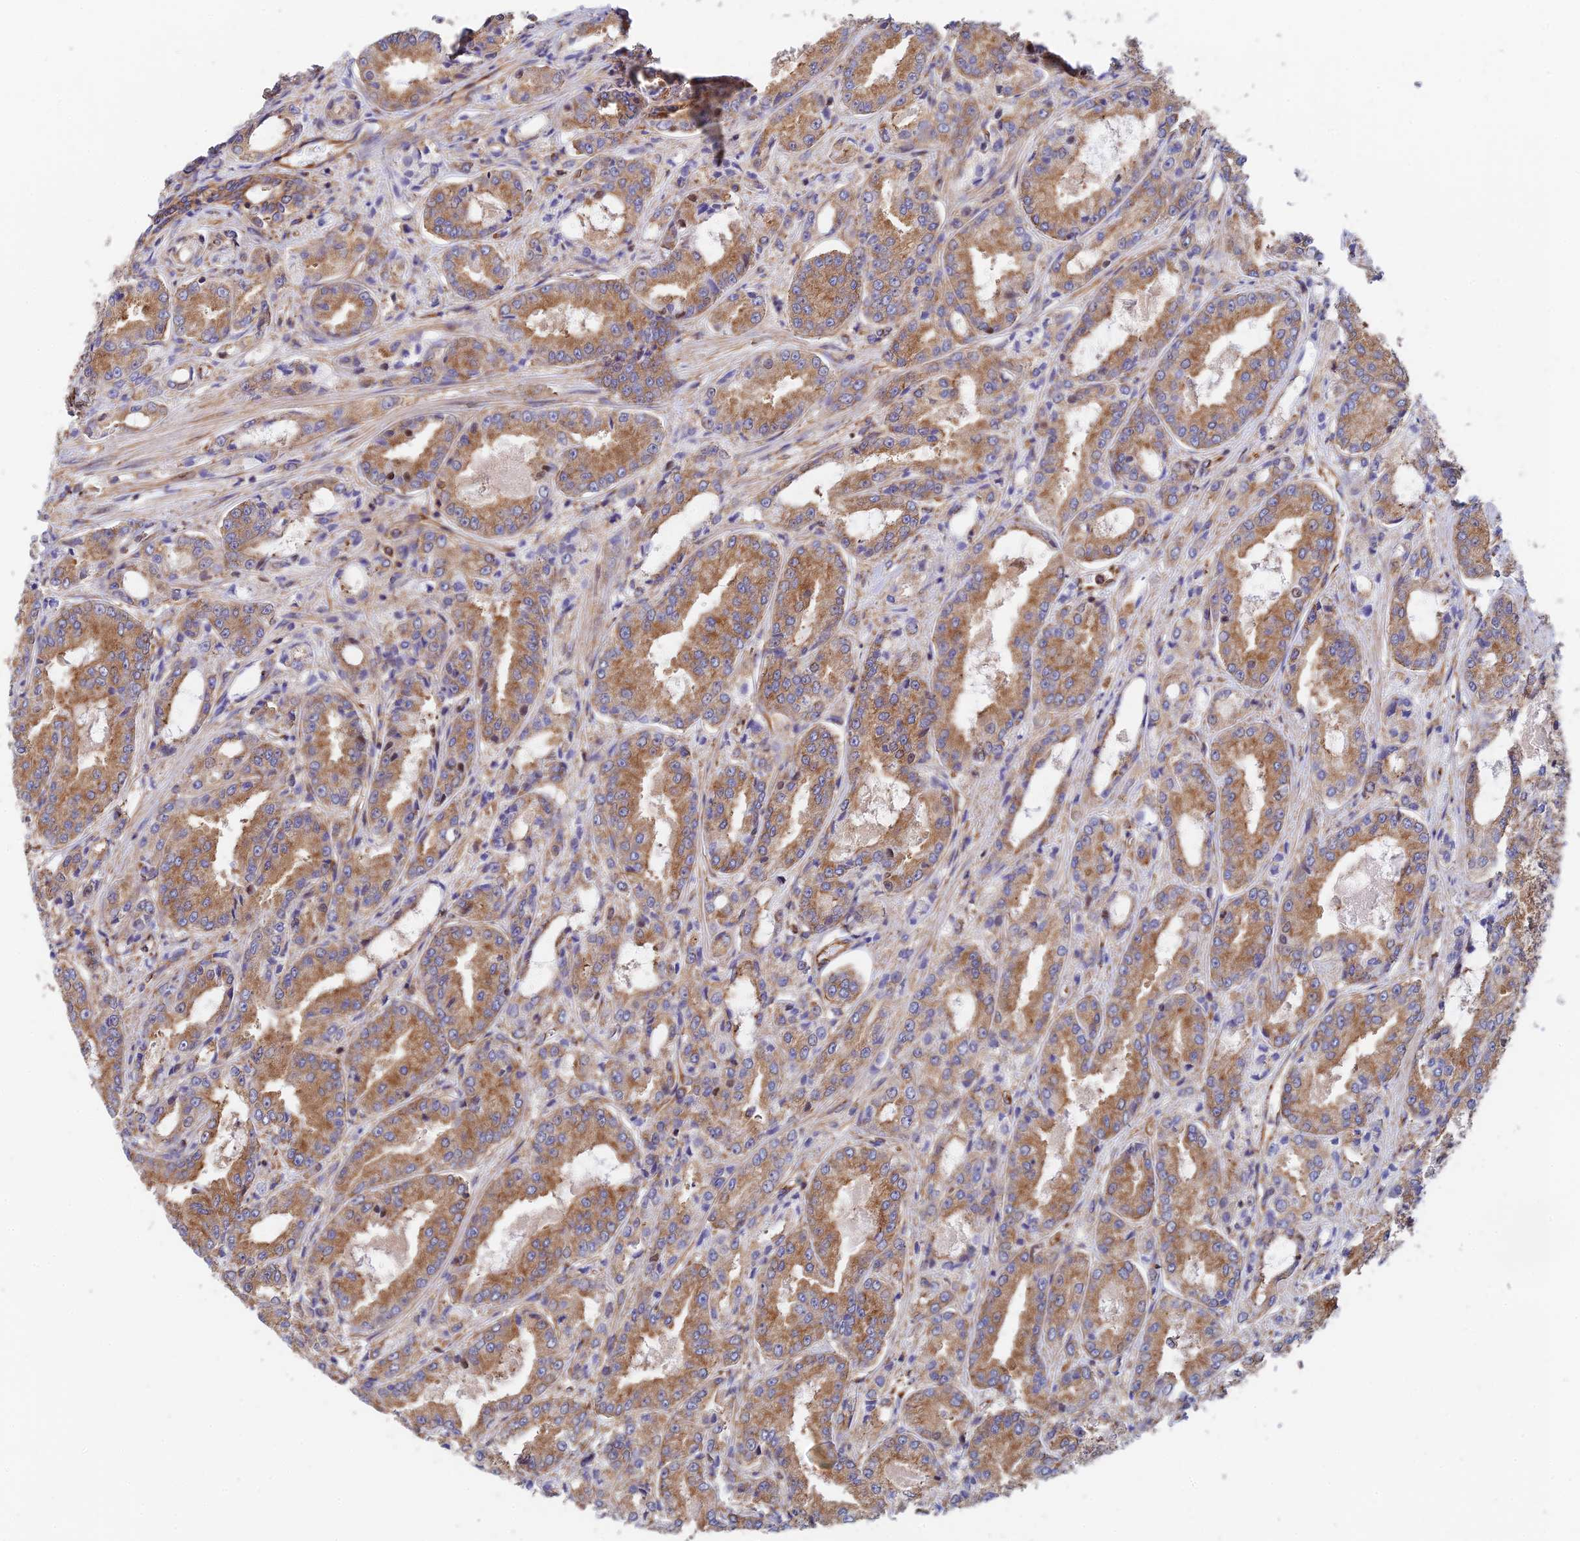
{"staining": {"intensity": "strong", "quantity": "25%-75%", "location": "cytoplasmic/membranous"}, "tissue": "prostate cancer", "cell_type": "Tumor cells", "image_type": "cancer", "snomed": [{"axis": "morphology", "description": "Adenocarcinoma, High grade"}, {"axis": "topography", "description": "Prostate"}], "caption": "Immunohistochemical staining of human adenocarcinoma (high-grade) (prostate) reveals high levels of strong cytoplasmic/membranous protein positivity in about 25%-75% of tumor cells.", "gene": "DCTN2", "patient": {"sex": "male", "age": 71}}